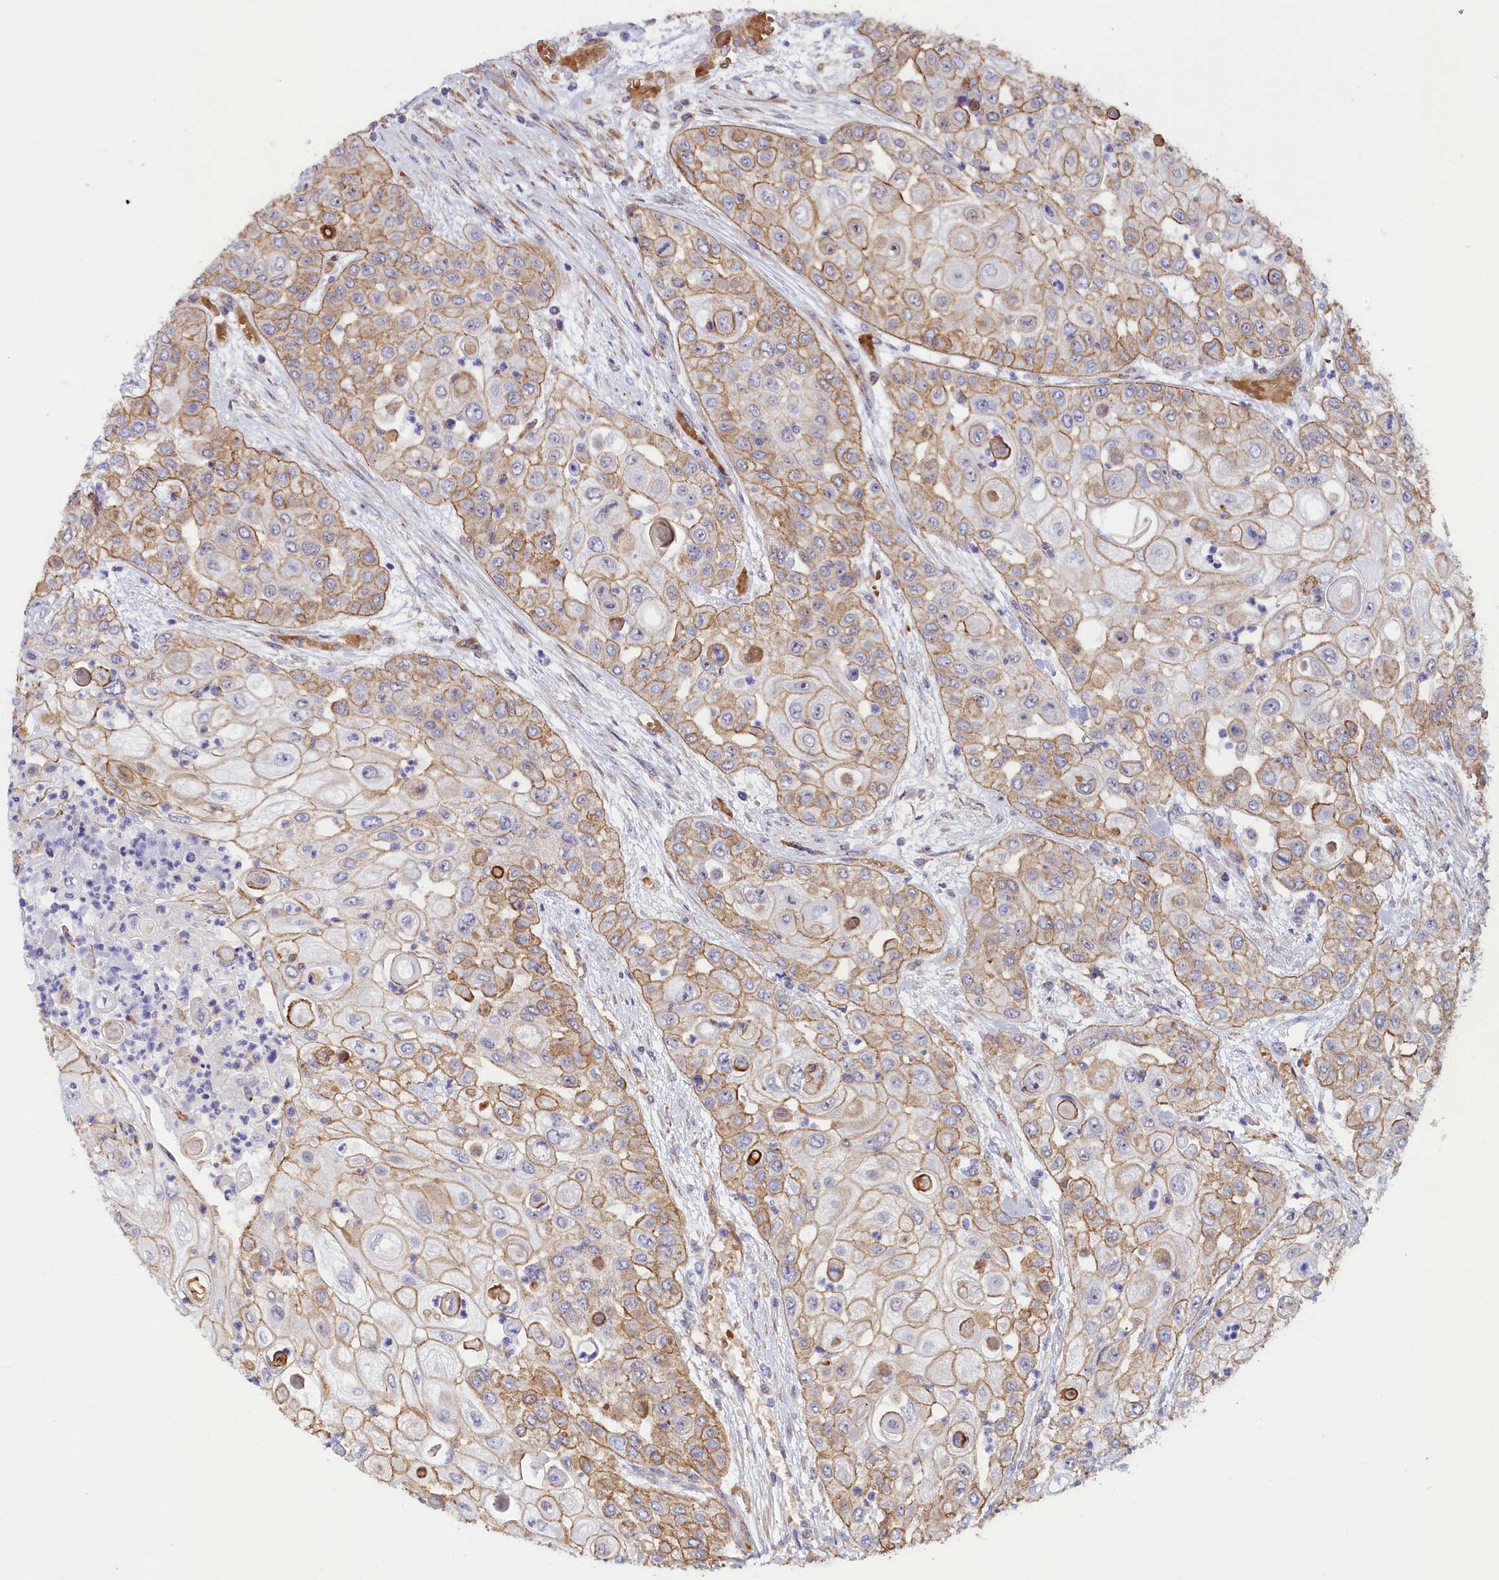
{"staining": {"intensity": "moderate", "quantity": "25%-75%", "location": "cytoplasmic/membranous"}, "tissue": "urothelial cancer", "cell_type": "Tumor cells", "image_type": "cancer", "snomed": [{"axis": "morphology", "description": "Urothelial carcinoma, High grade"}, {"axis": "topography", "description": "Urinary bladder"}], "caption": "Urothelial cancer stained with a protein marker reveals moderate staining in tumor cells.", "gene": "ABCC12", "patient": {"sex": "female", "age": 79}}